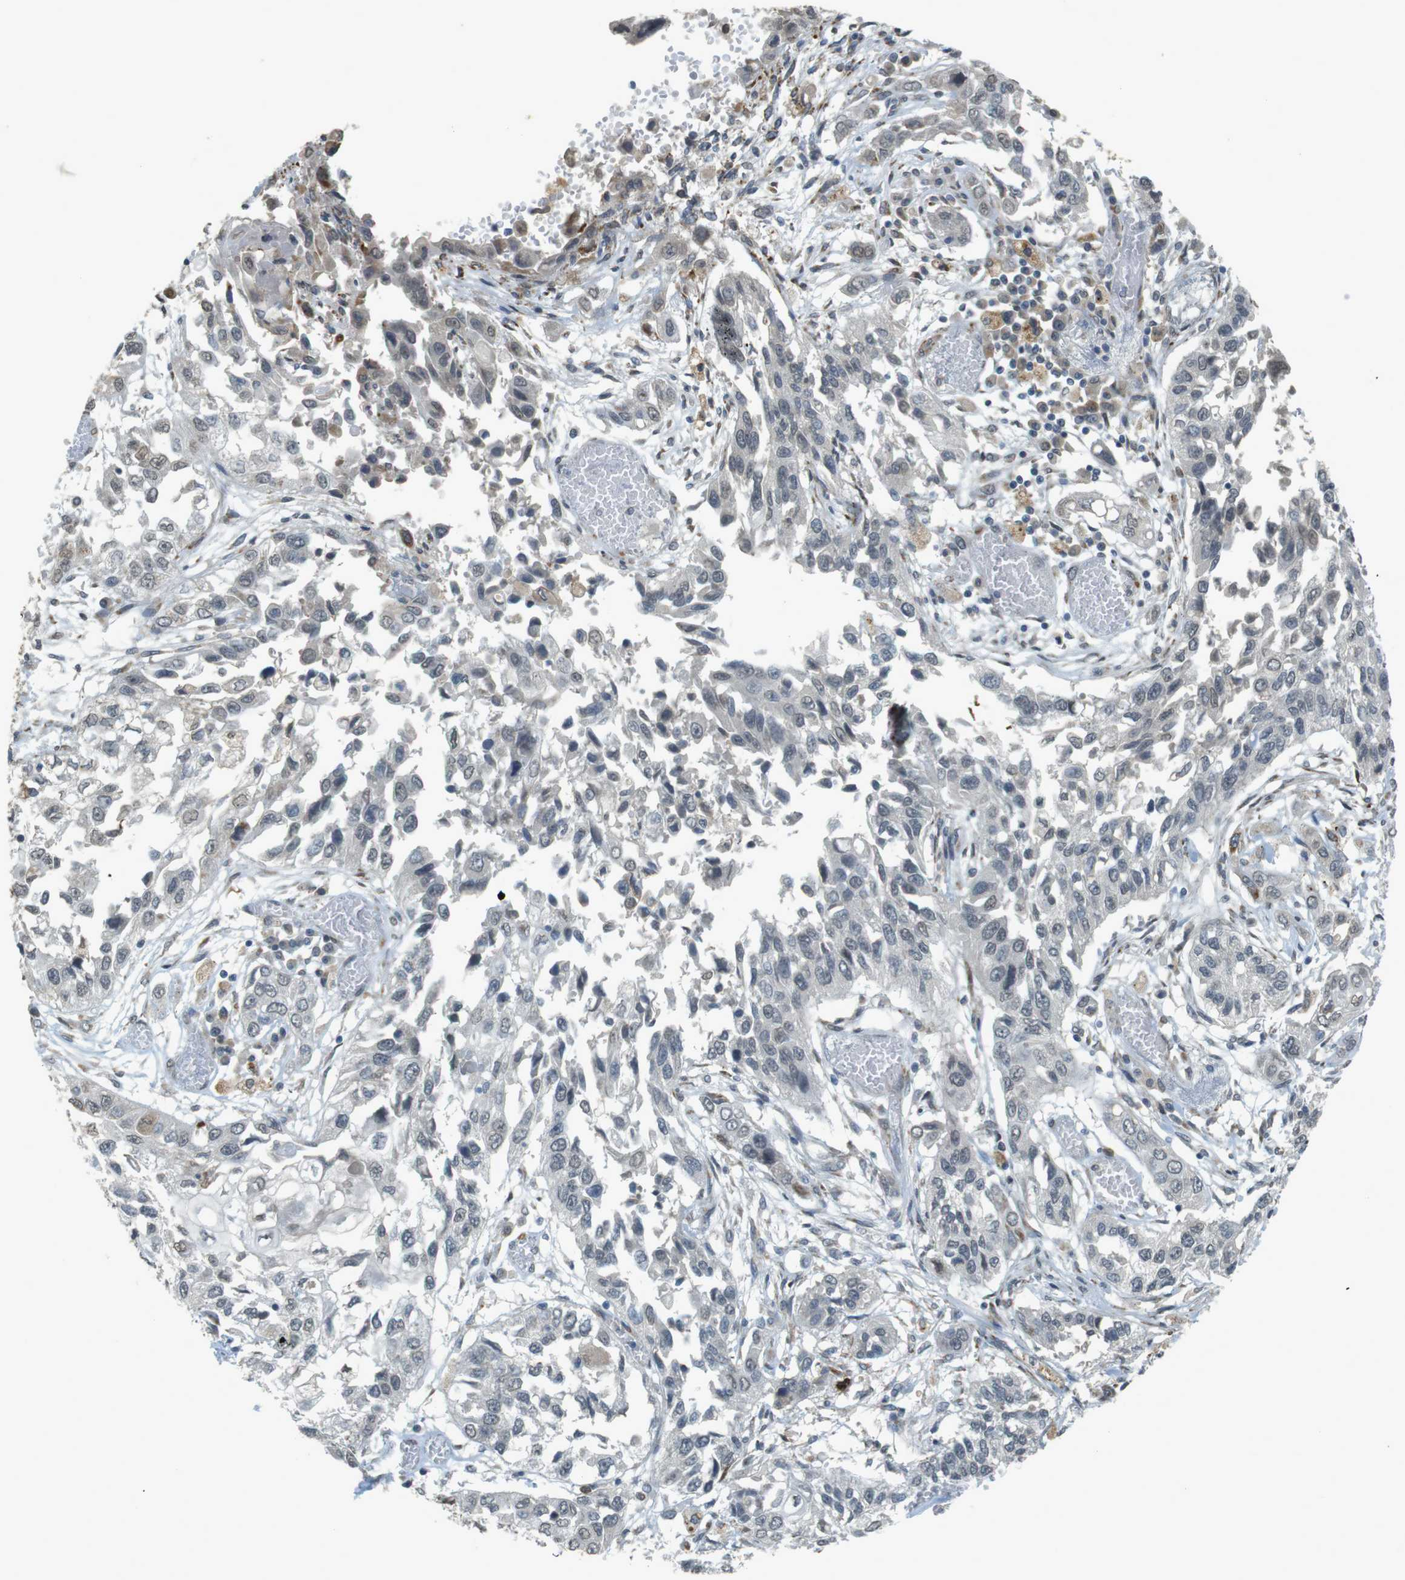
{"staining": {"intensity": "negative", "quantity": "none", "location": "none"}, "tissue": "lung cancer", "cell_type": "Tumor cells", "image_type": "cancer", "snomed": [{"axis": "morphology", "description": "Squamous cell carcinoma, NOS"}, {"axis": "topography", "description": "Lung"}], "caption": "The photomicrograph exhibits no staining of tumor cells in squamous cell carcinoma (lung). (Brightfield microscopy of DAB (3,3'-diaminobenzidine) immunohistochemistry (IHC) at high magnification).", "gene": "FZD10", "patient": {"sex": "male", "age": 71}}